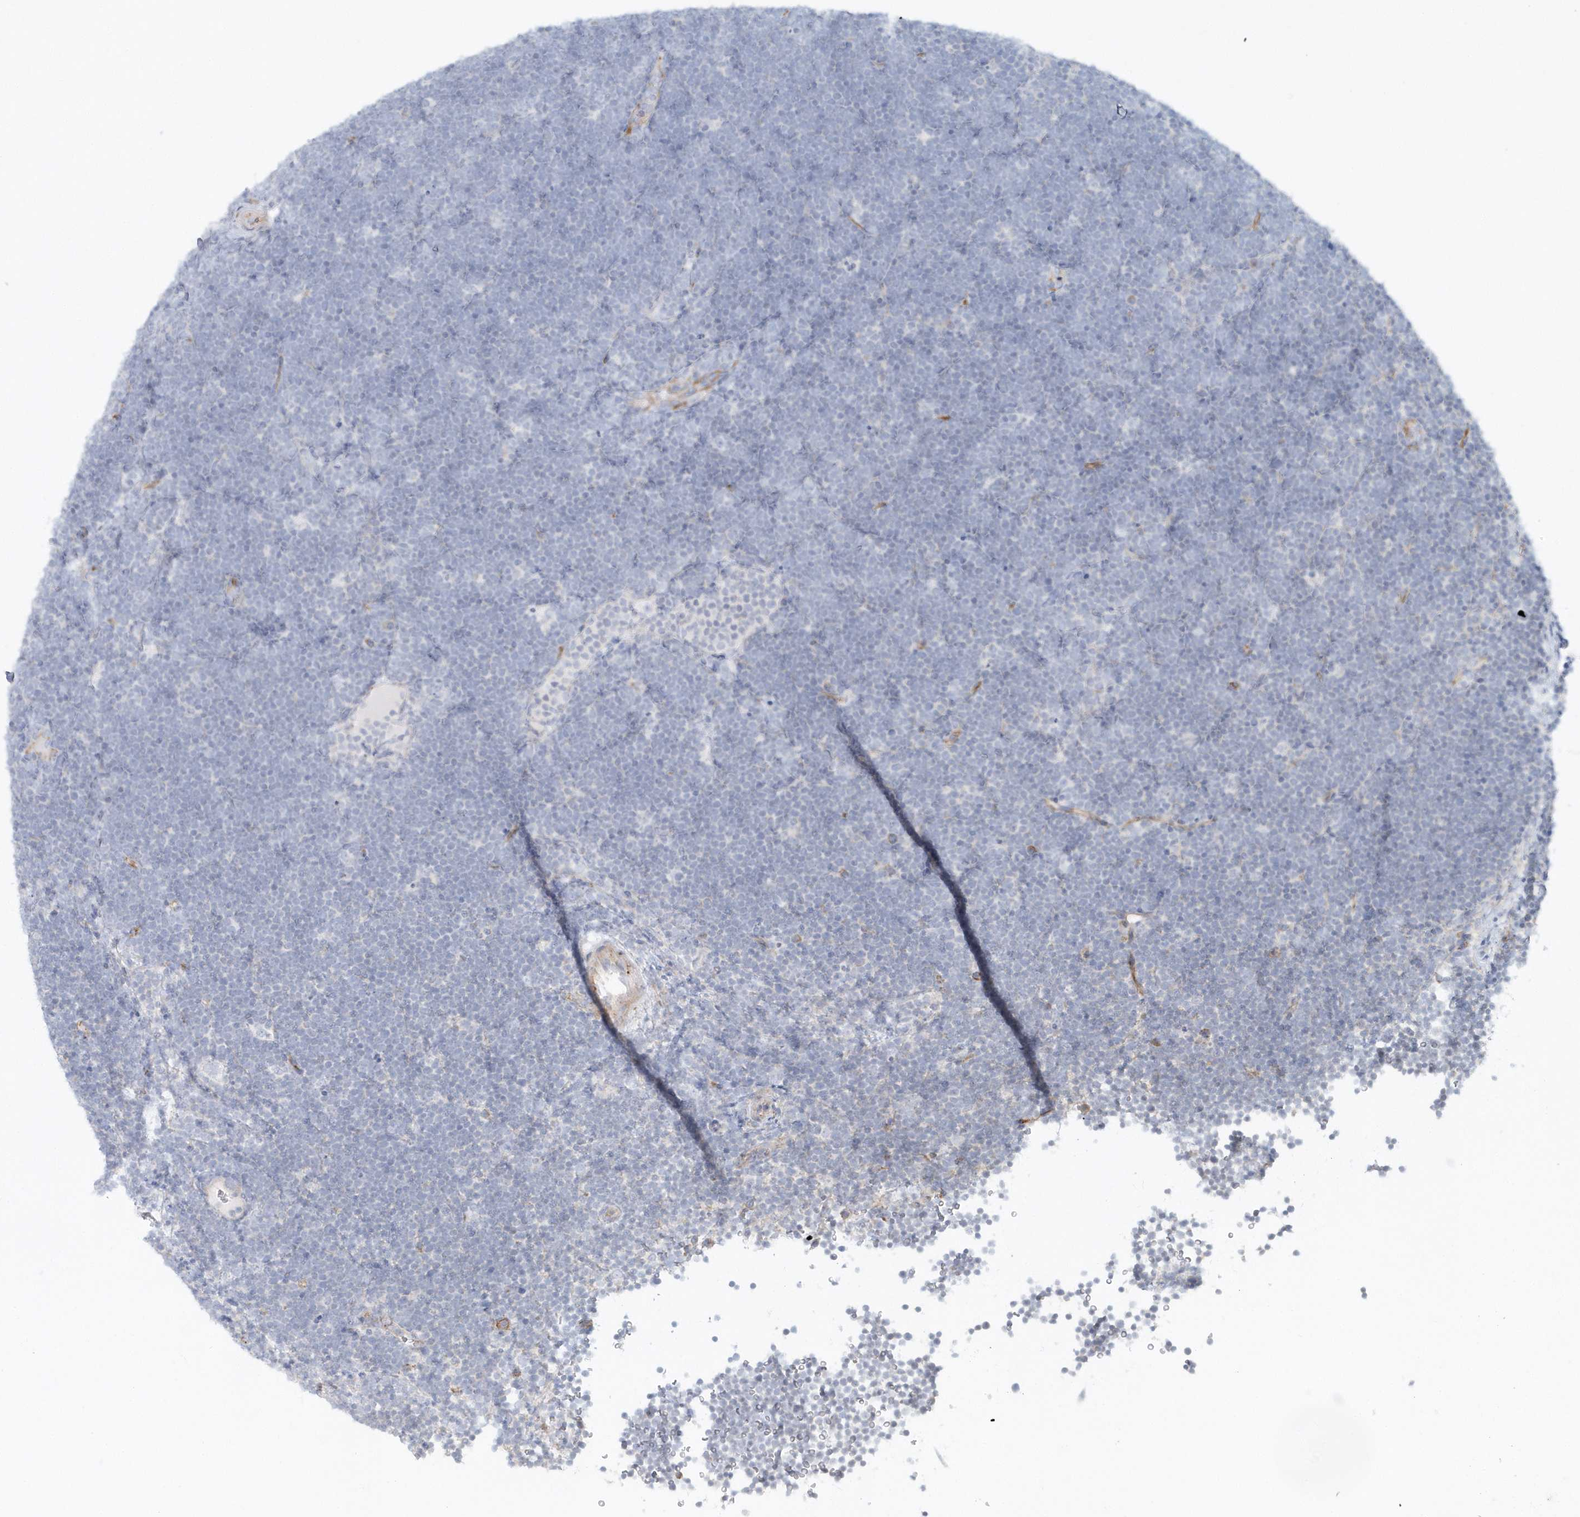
{"staining": {"intensity": "negative", "quantity": "none", "location": "none"}, "tissue": "lymphoma", "cell_type": "Tumor cells", "image_type": "cancer", "snomed": [{"axis": "morphology", "description": "Malignant lymphoma, non-Hodgkin's type, High grade"}, {"axis": "topography", "description": "Lymph node"}], "caption": "Malignant lymphoma, non-Hodgkin's type (high-grade) was stained to show a protein in brown. There is no significant positivity in tumor cells. The staining is performed using DAB brown chromogen with nuclei counter-stained in using hematoxylin.", "gene": "DNAH1", "patient": {"sex": "male", "age": 13}}